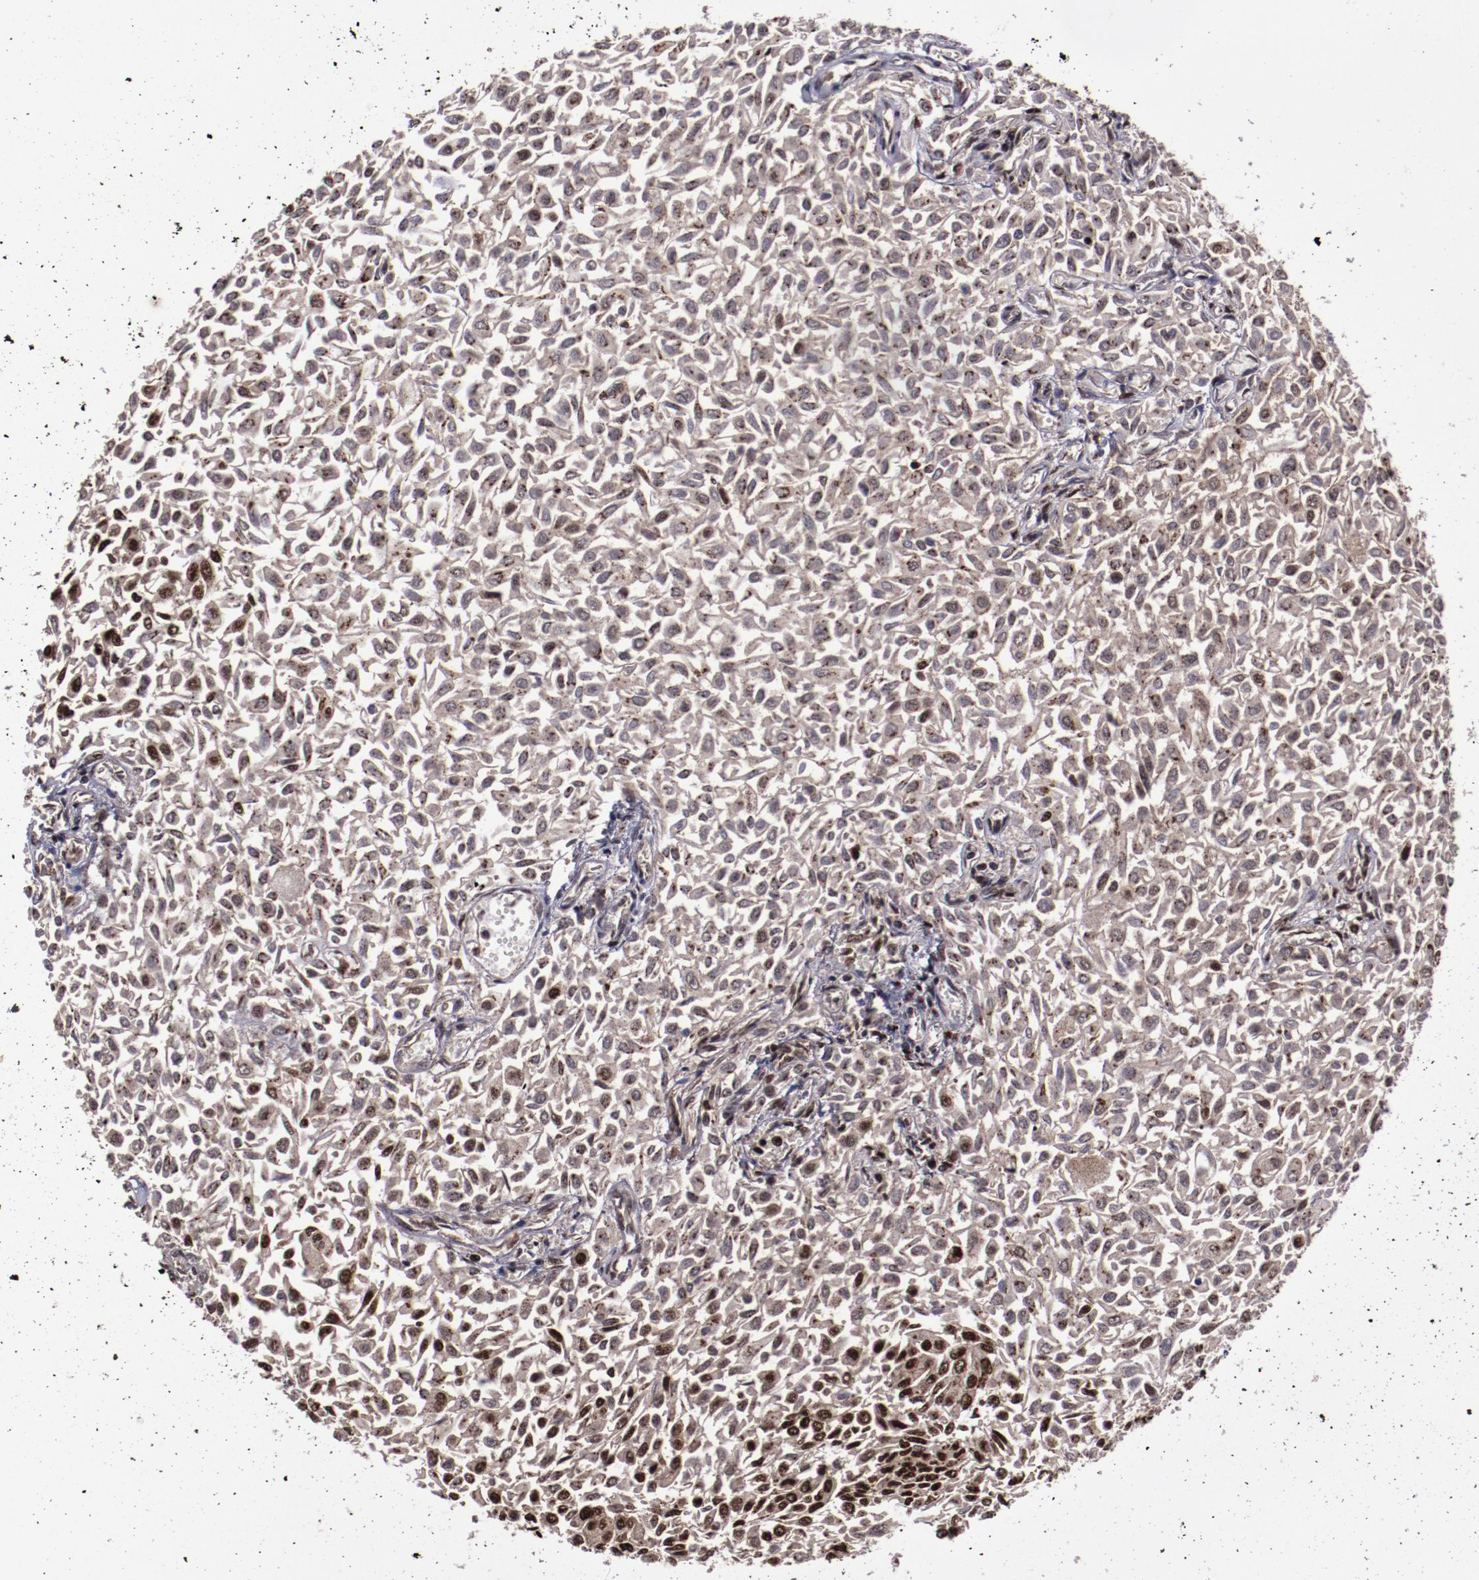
{"staining": {"intensity": "moderate", "quantity": "<25%", "location": "nuclear"}, "tissue": "urothelial cancer", "cell_type": "Tumor cells", "image_type": "cancer", "snomed": [{"axis": "morphology", "description": "Urothelial carcinoma, Low grade"}, {"axis": "topography", "description": "Urinary bladder"}], "caption": "Low-grade urothelial carcinoma stained for a protein displays moderate nuclear positivity in tumor cells.", "gene": "SNW1", "patient": {"sex": "male", "age": 64}}